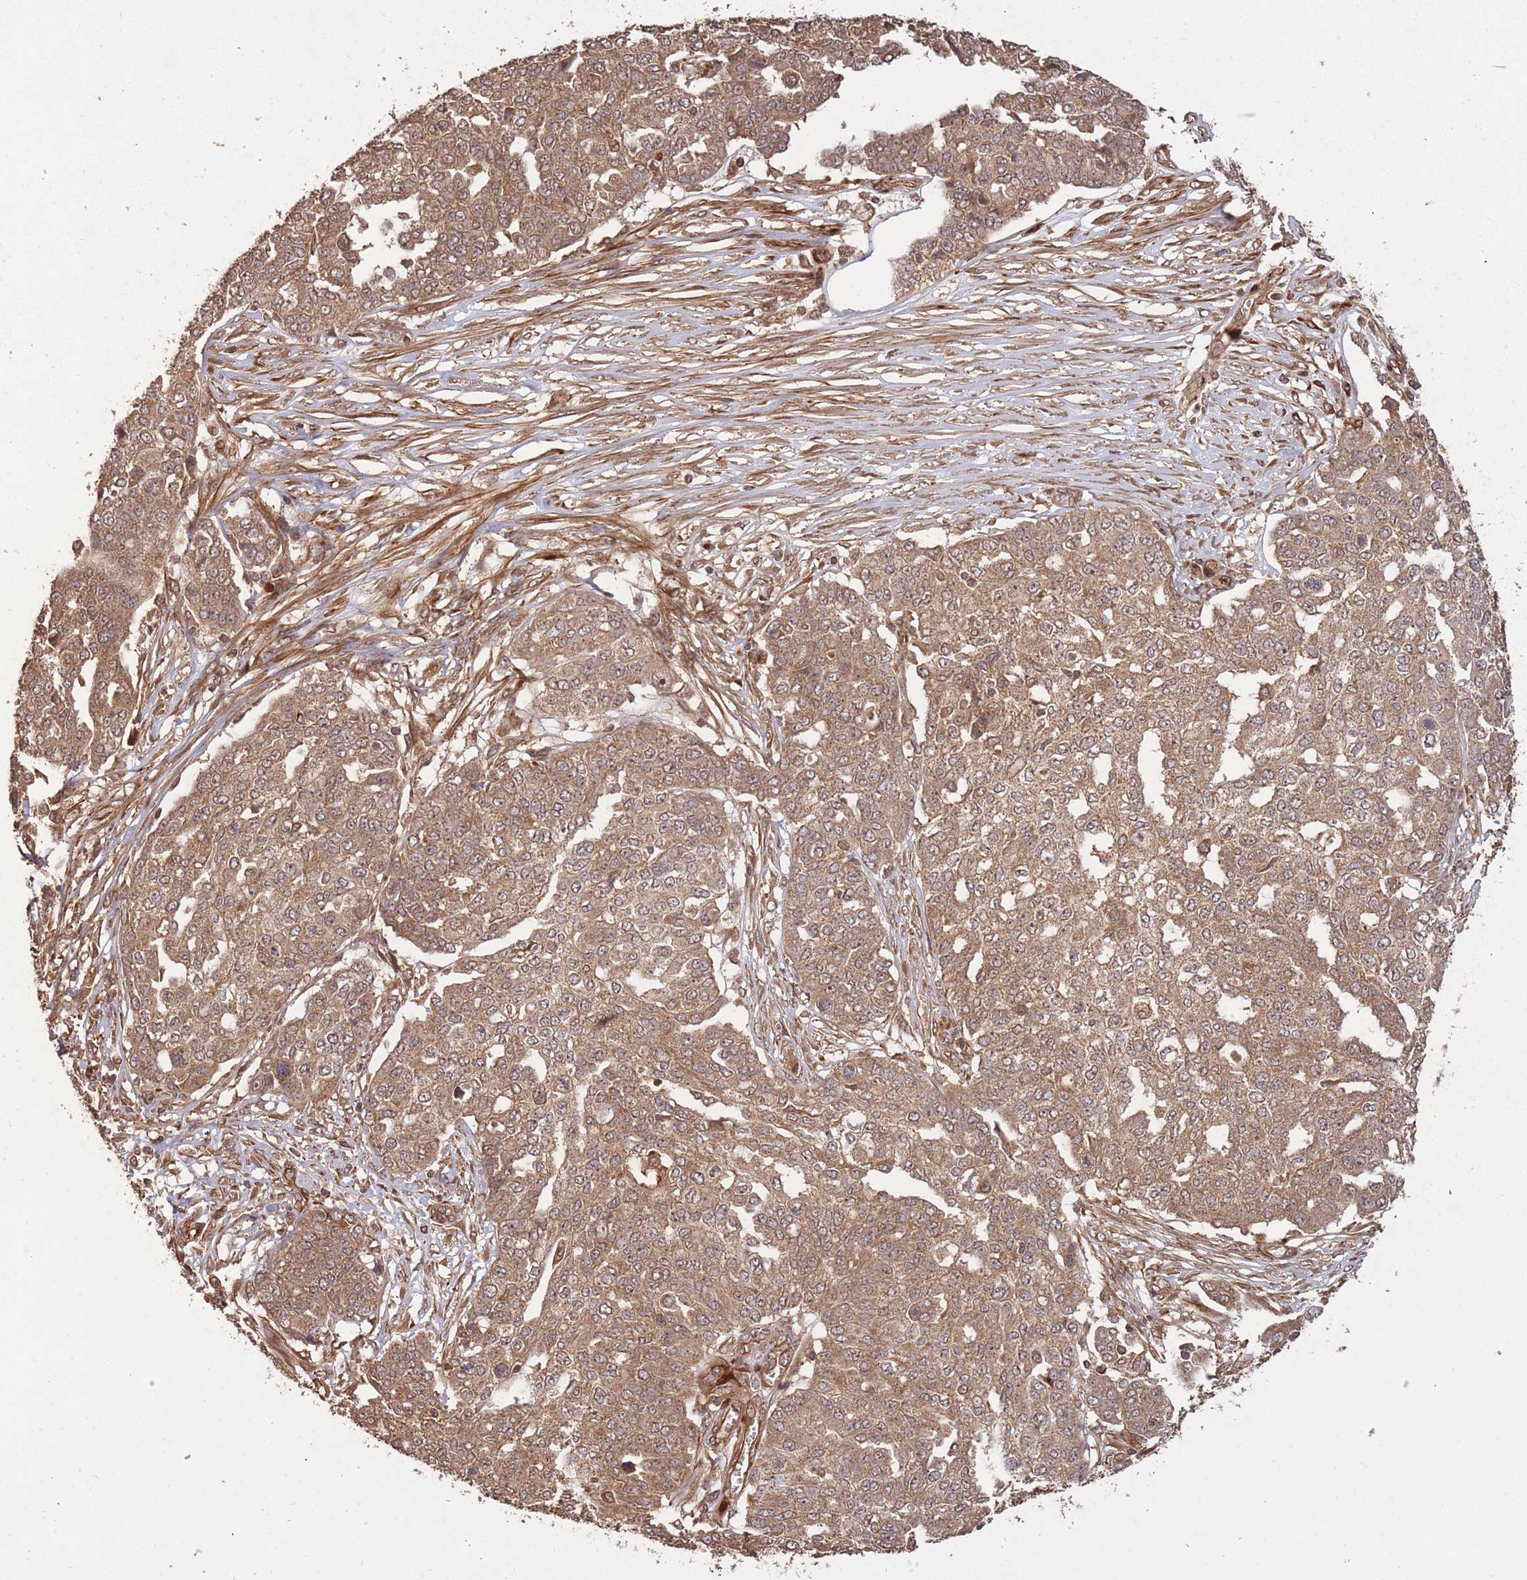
{"staining": {"intensity": "moderate", "quantity": ">75%", "location": "cytoplasmic/membranous,nuclear"}, "tissue": "ovarian cancer", "cell_type": "Tumor cells", "image_type": "cancer", "snomed": [{"axis": "morphology", "description": "Cystadenocarcinoma, serous, NOS"}, {"axis": "topography", "description": "Soft tissue"}, {"axis": "topography", "description": "Ovary"}], "caption": "This micrograph exhibits immunohistochemistry (IHC) staining of human serous cystadenocarcinoma (ovarian), with medium moderate cytoplasmic/membranous and nuclear staining in about >75% of tumor cells.", "gene": "ERBB3", "patient": {"sex": "female", "age": 57}}